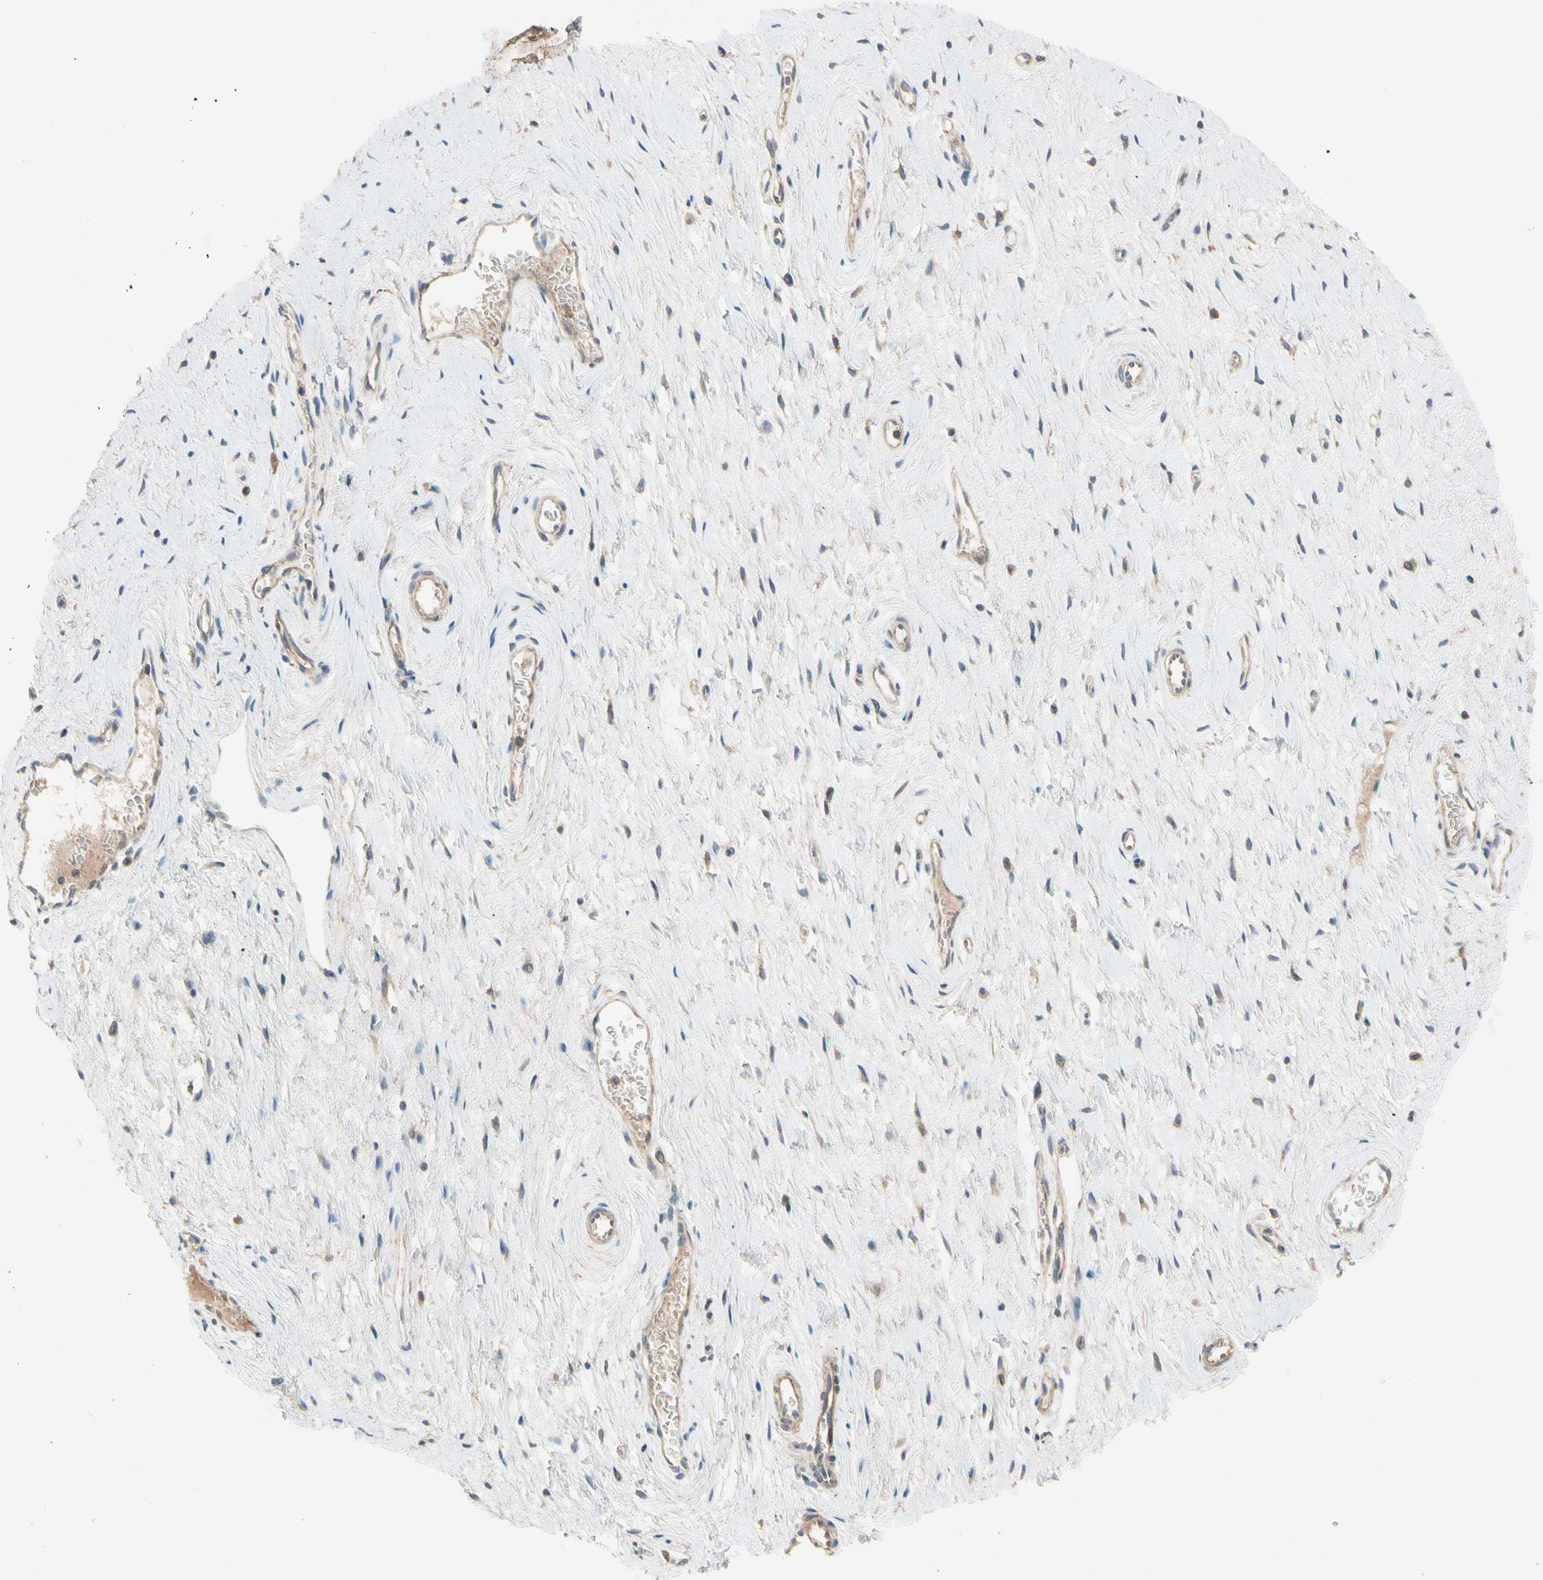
{"staining": {"intensity": "negative", "quantity": "none", "location": "none"}, "tissue": "vagina", "cell_type": "Squamous epithelial cells", "image_type": "normal", "snomed": [{"axis": "morphology", "description": "Normal tissue, NOS"}, {"axis": "topography", "description": "Soft tissue"}, {"axis": "topography", "description": "Vagina"}], "caption": "An IHC histopathology image of unremarkable vagina is shown. There is no staining in squamous epithelial cells of vagina.", "gene": "USP12", "patient": {"sex": "female", "age": 61}}